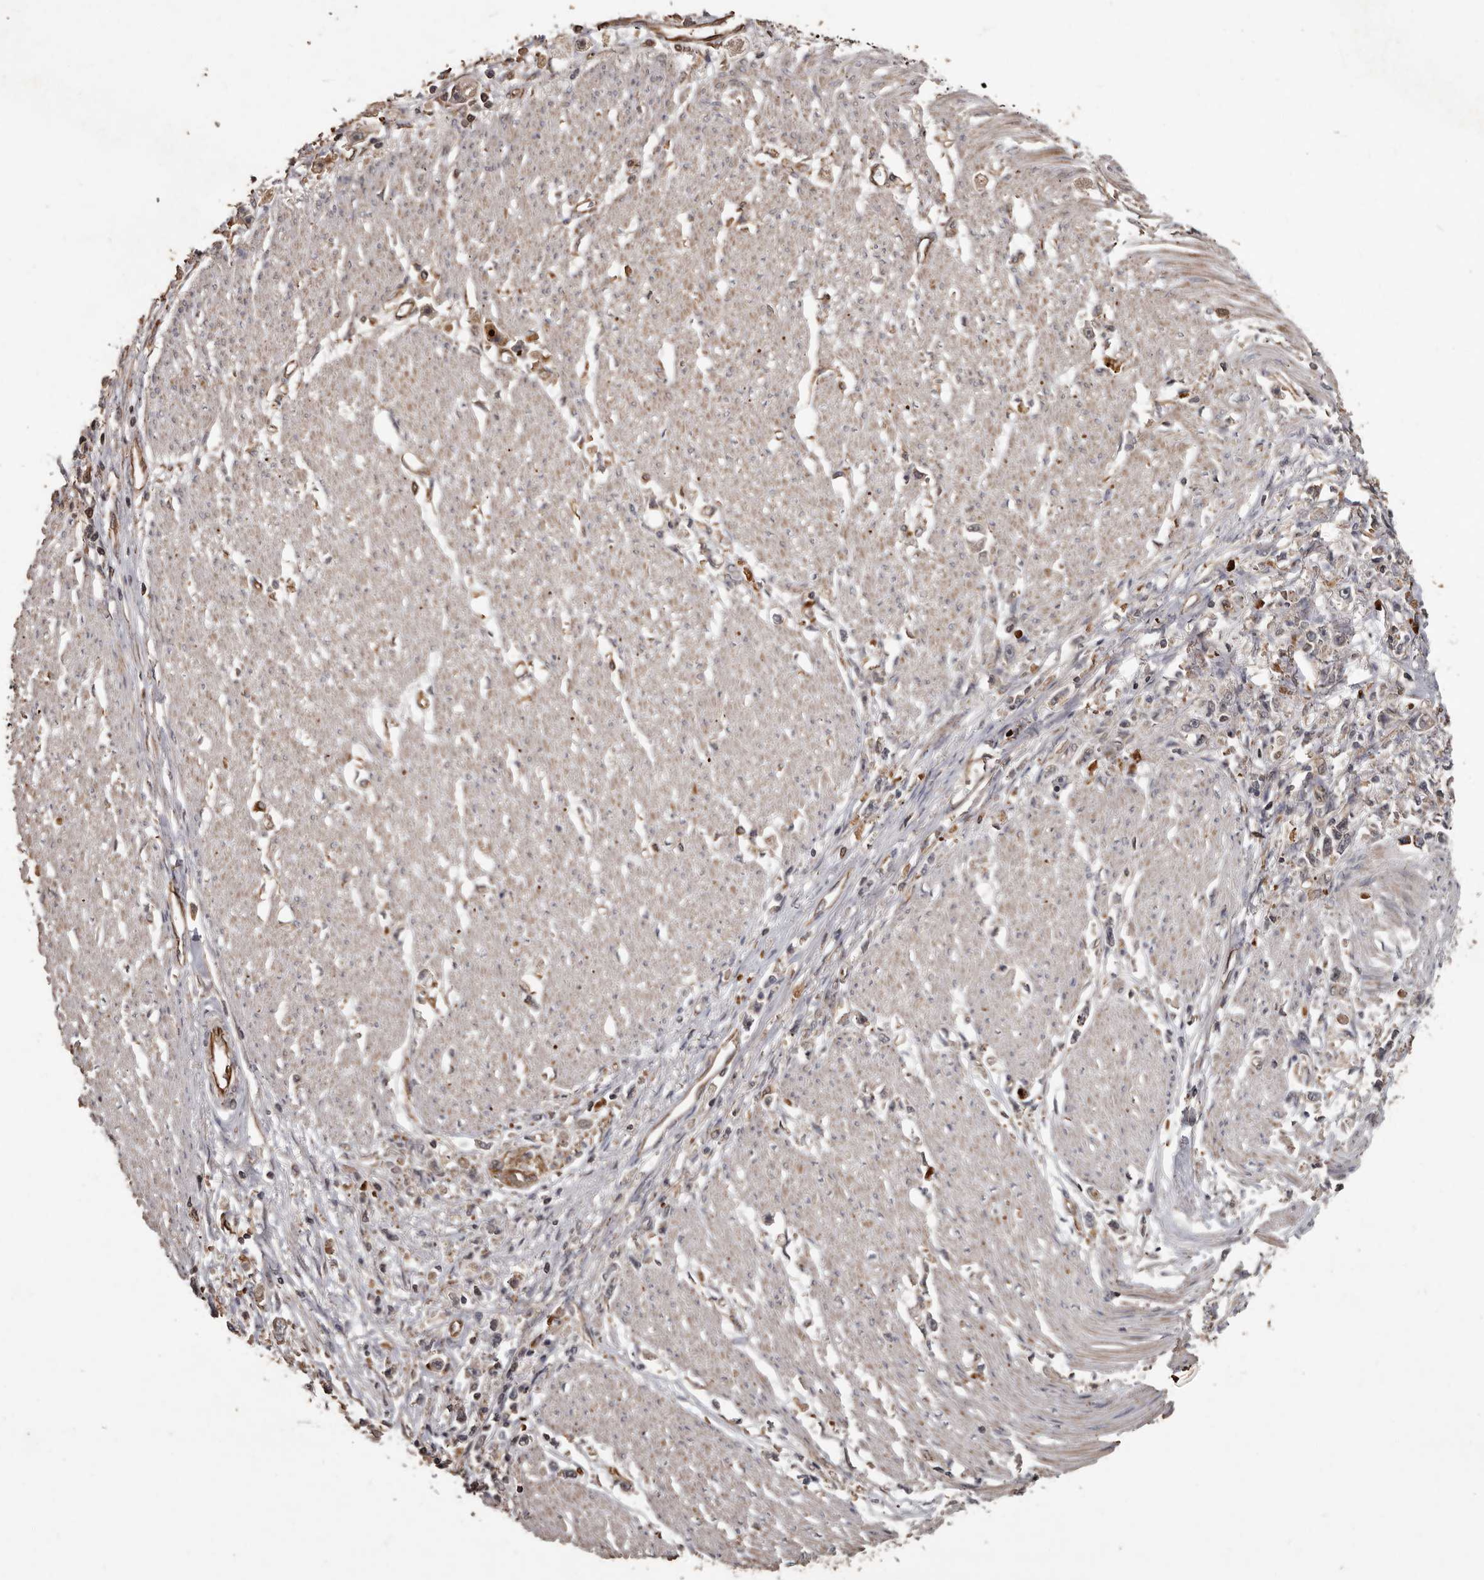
{"staining": {"intensity": "weak", "quantity": "25%-75%", "location": "cytoplasmic/membranous"}, "tissue": "stomach cancer", "cell_type": "Tumor cells", "image_type": "cancer", "snomed": [{"axis": "morphology", "description": "Adenocarcinoma, NOS"}, {"axis": "topography", "description": "Stomach"}], "caption": "This histopathology image reveals immunohistochemistry (IHC) staining of stomach adenocarcinoma, with low weak cytoplasmic/membranous expression in approximately 25%-75% of tumor cells.", "gene": "BRAT1", "patient": {"sex": "female", "age": 59}}